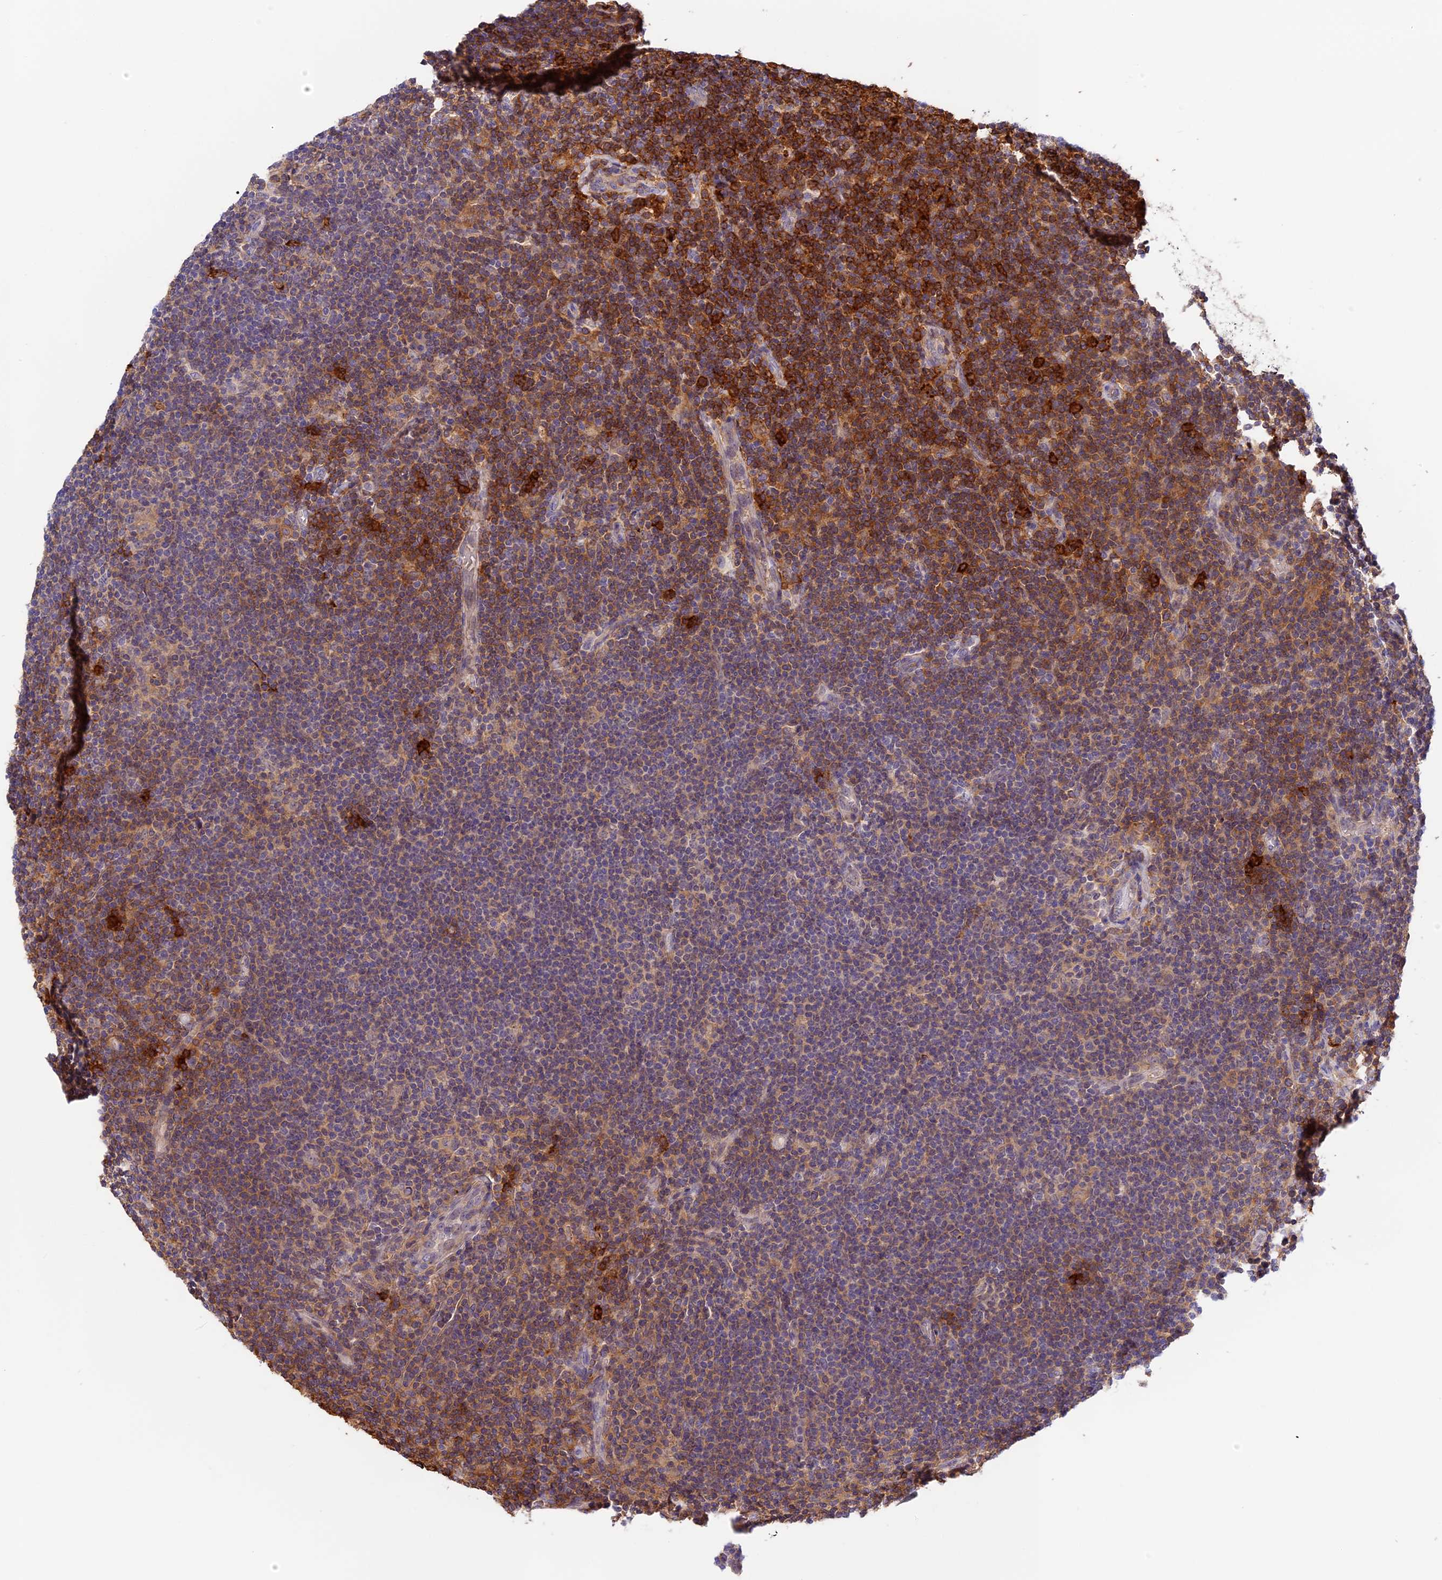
{"staining": {"intensity": "negative", "quantity": "none", "location": "none"}, "tissue": "lymphoma", "cell_type": "Tumor cells", "image_type": "cancer", "snomed": [{"axis": "morphology", "description": "Hodgkin's disease, NOS"}, {"axis": "topography", "description": "Lymph node"}], "caption": "The image demonstrates no significant expression in tumor cells of lymphoma.", "gene": "ADGRD1", "patient": {"sex": "female", "age": 57}}